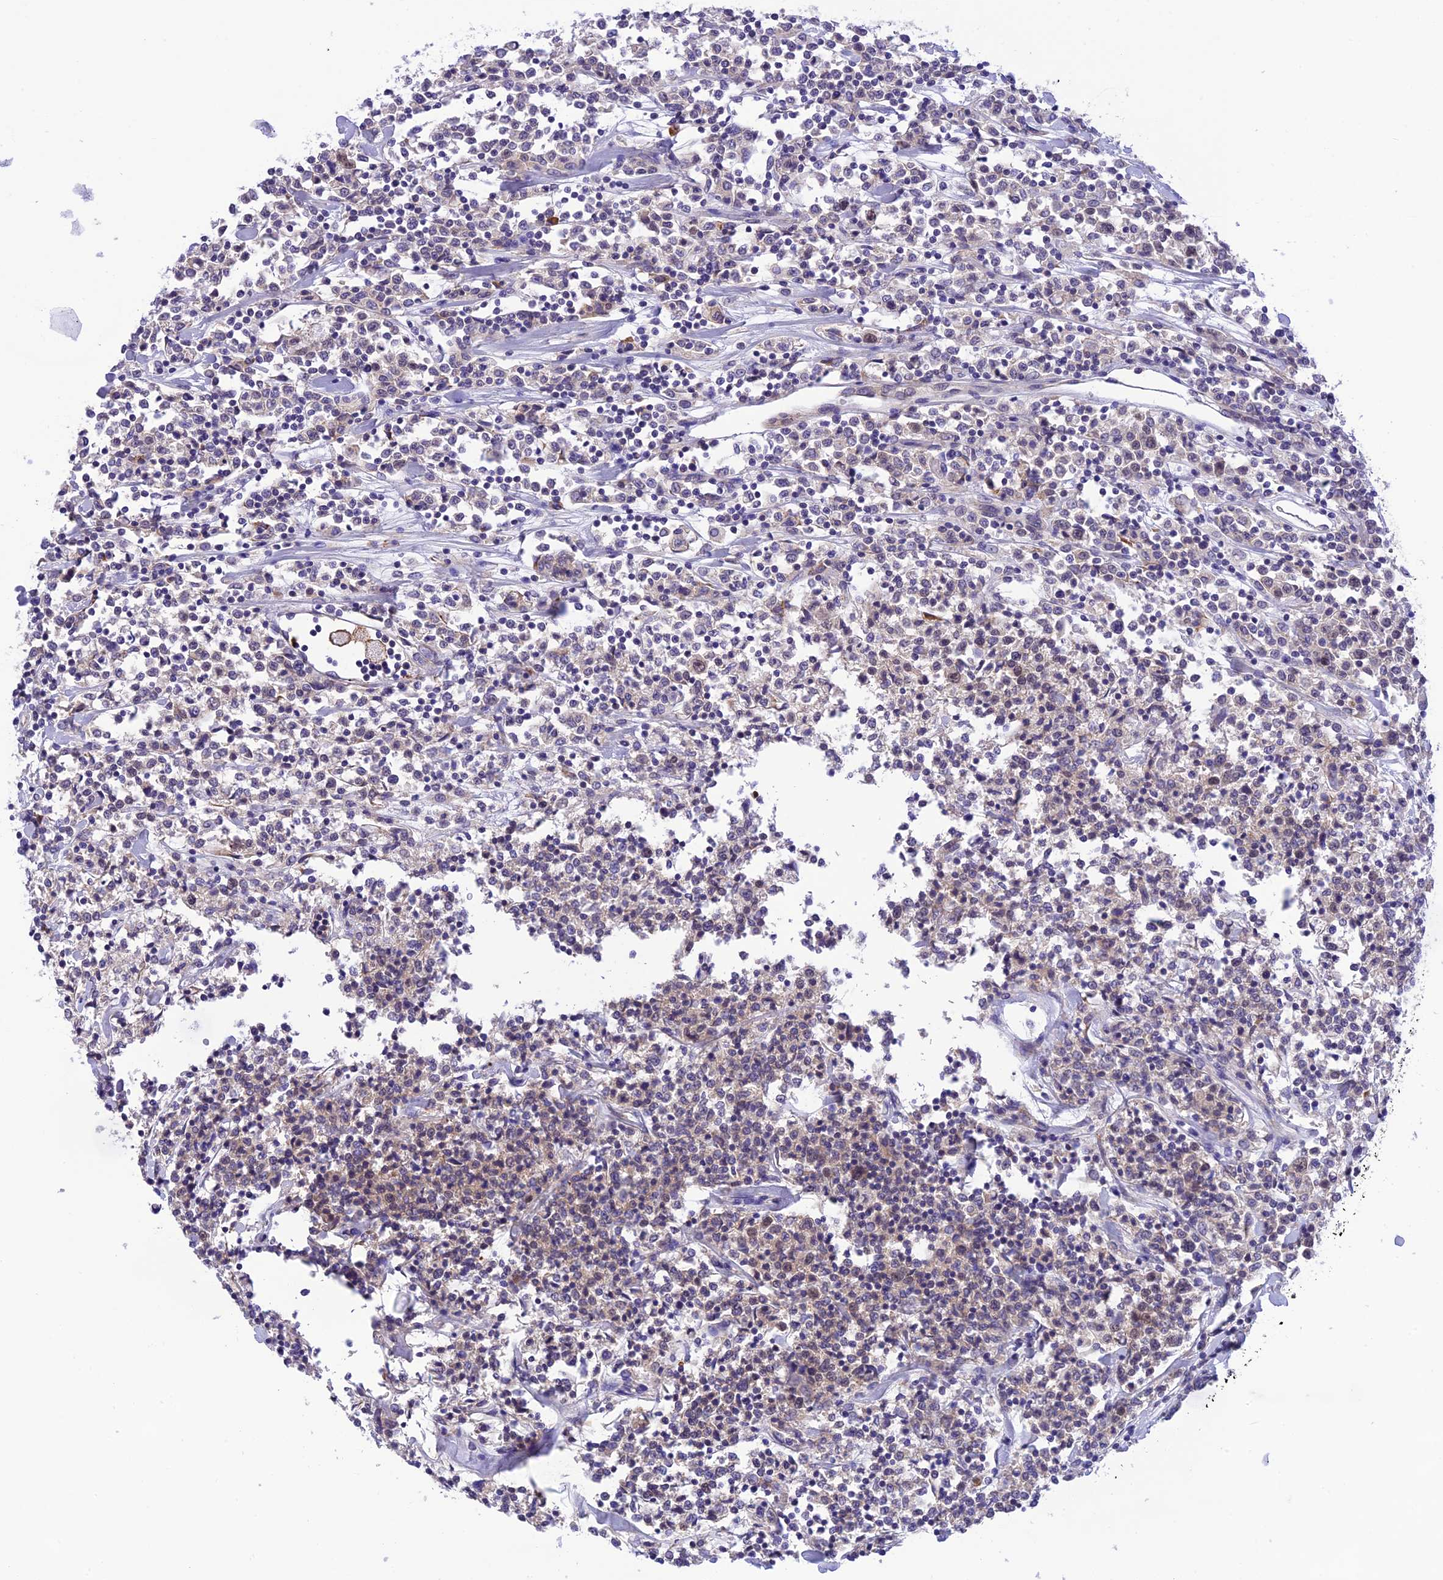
{"staining": {"intensity": "negative", "quantity": "none", "location": "none"}, "tissue": "lymphoma", "cell_type": "Tumor cells", "image_type": "cancer", "snomed": [{"axis": "morphology", "description": "Malignant lymphoma, non-Hodgkin's type, Low grade"}, {"axis": "topography", "description": "Small intestine"}], "caption": "Micrograph shows no protein expression in tumor cells of lymphoma tissue.", "gene": "RNF126", "patient": {"sex": "female", "age": 59}}